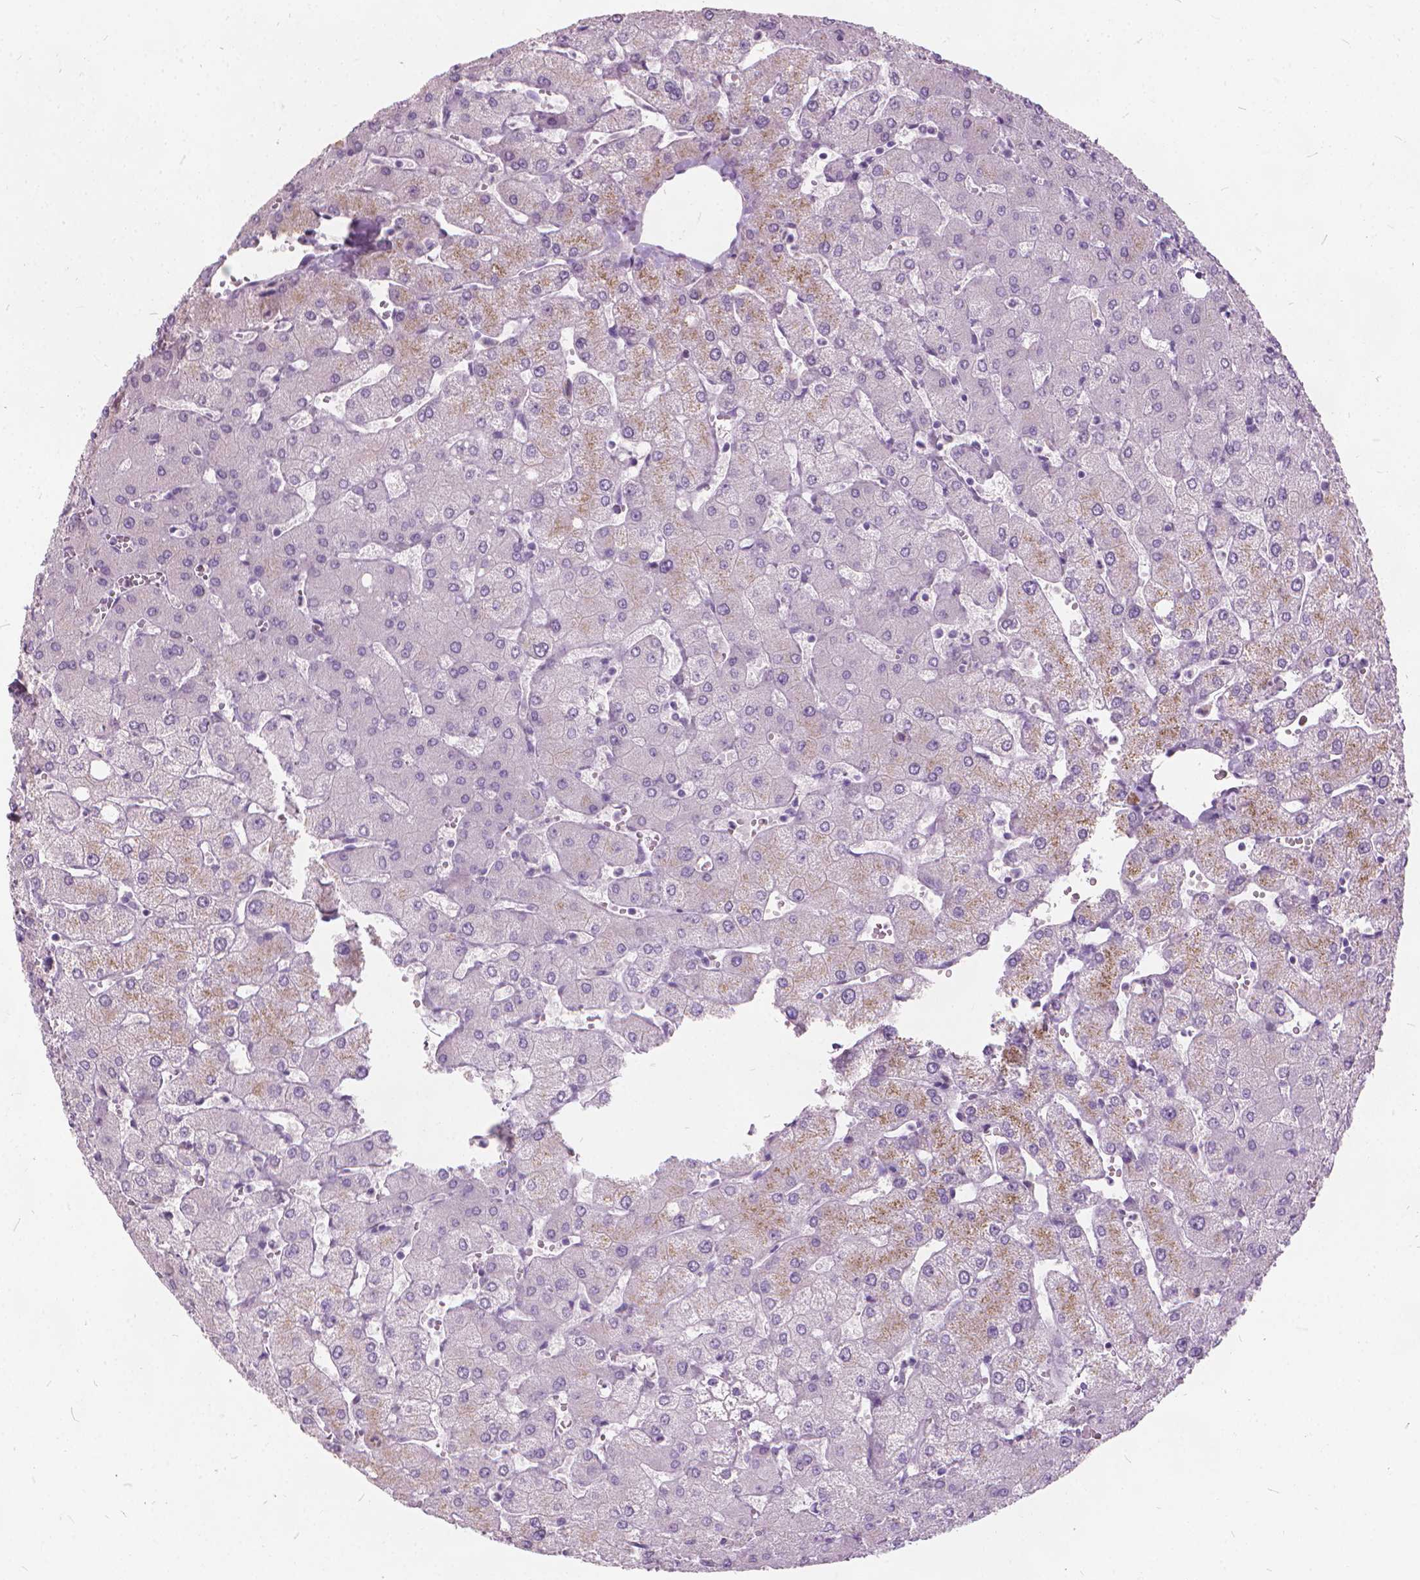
{"staining": {"intensity": "negative", "quantity": "none", "location": "none"}, "tissue": "liver", "cell_type": "Cholangiocytes", "image_type": "normal", "snomed": [{"axis": "morphology", "description": "Normal tissue, NOS"}, {"axis": "topography", "description": "Liver"}], "caption": "DAB immunohistochemical staining of unremarkable human liver displays no significant positivity in cholangiocytes.", "gene": "DNM1", "patient": {"sex": "female", "age": 54}}